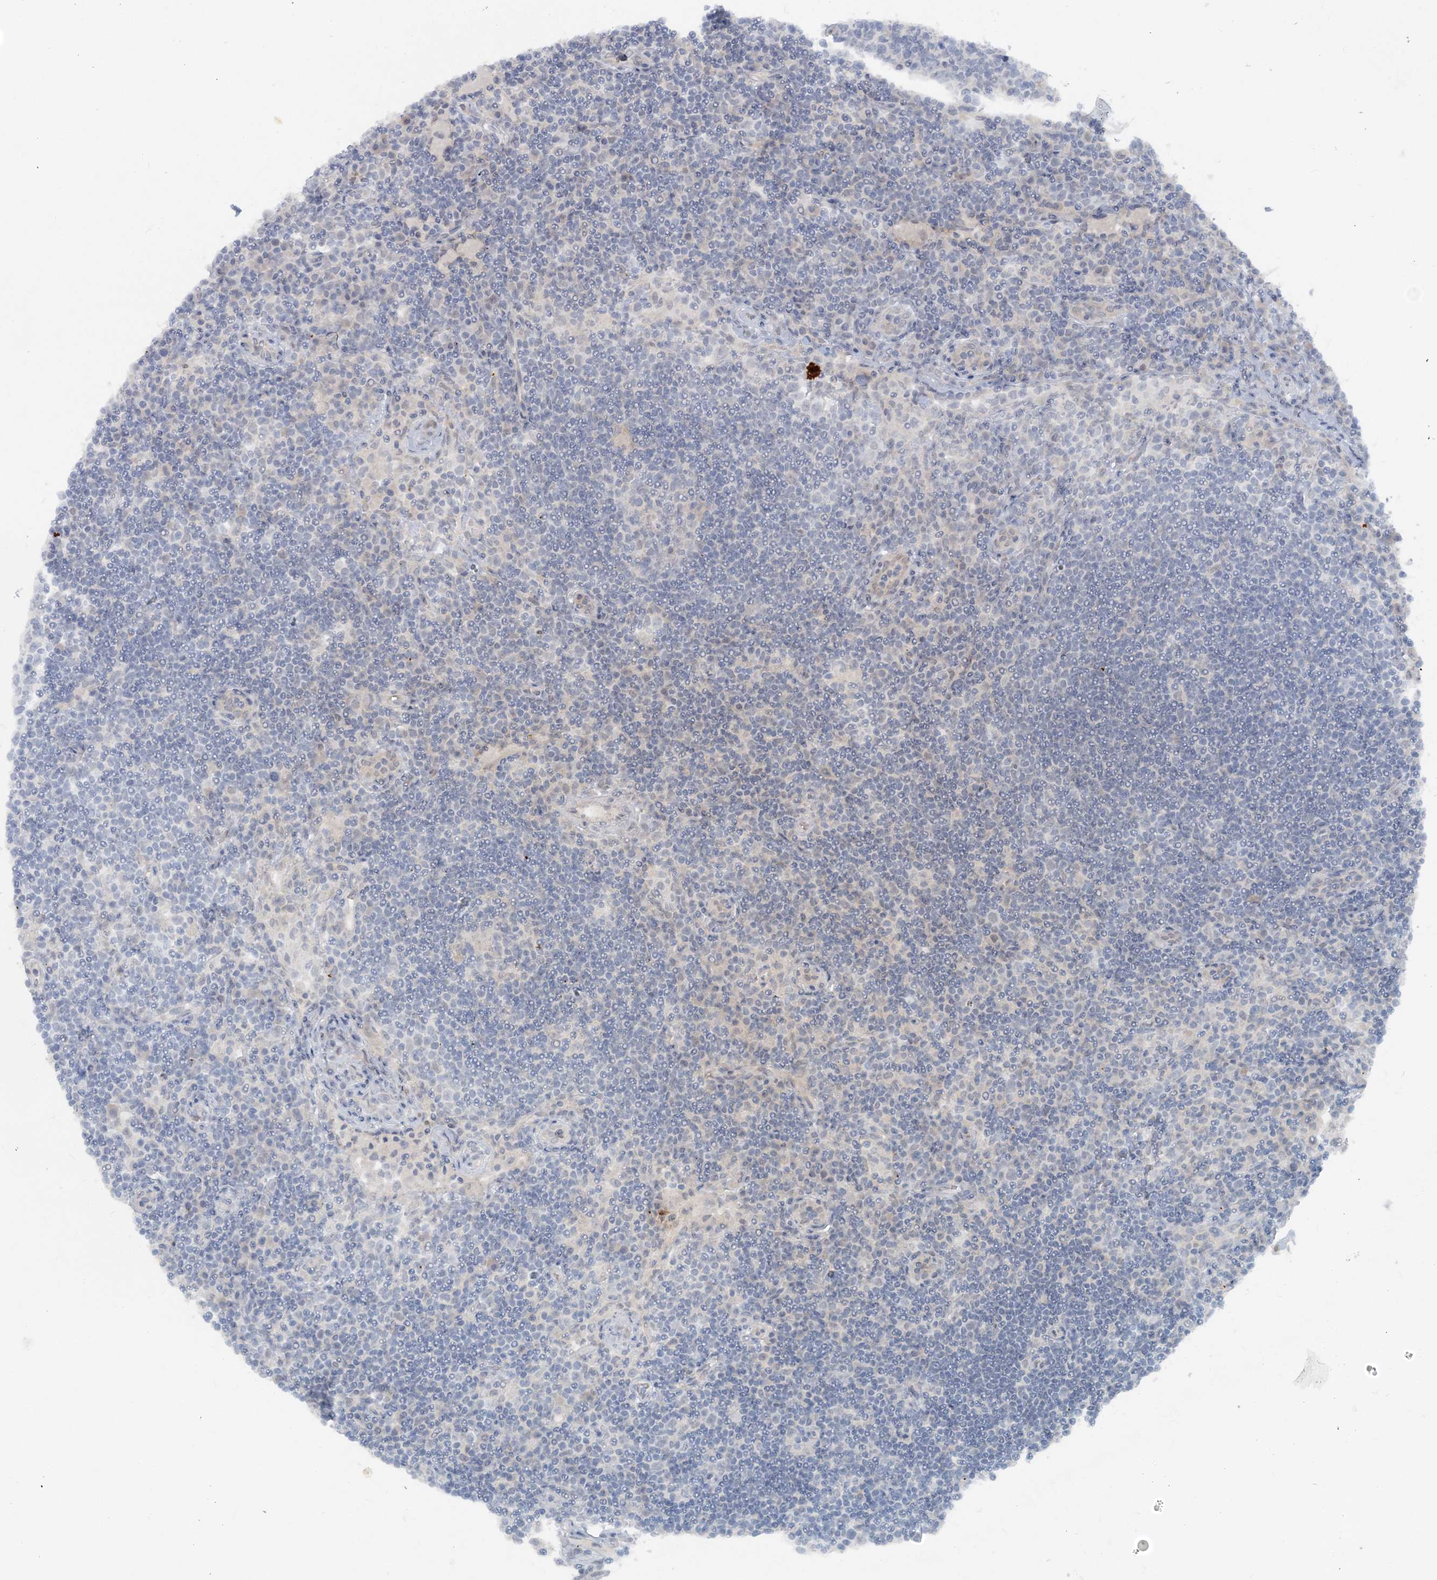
{"staining": {"intensity": "negative", "quantity": "none", "location": "none"}, "tissue": "lymph node", "cell_type": "Non-germinal center cells", "image_type": "normal", "snomed": [{"axis": "morphology", "description": "Normal tissue, NOS"}, {"axis": "topography", "description": "Lymph node"}], "caption": "High magnification brightfield microscopy of normal lymph node stained with DAB (3,3'-diaminobenzidine) (brown) and counterstained with hematoxylin (blue): non-germinal center cells show no significant positivity.", "gene": "ATP11A", "patient": {"sex": "female", "age": 53}}